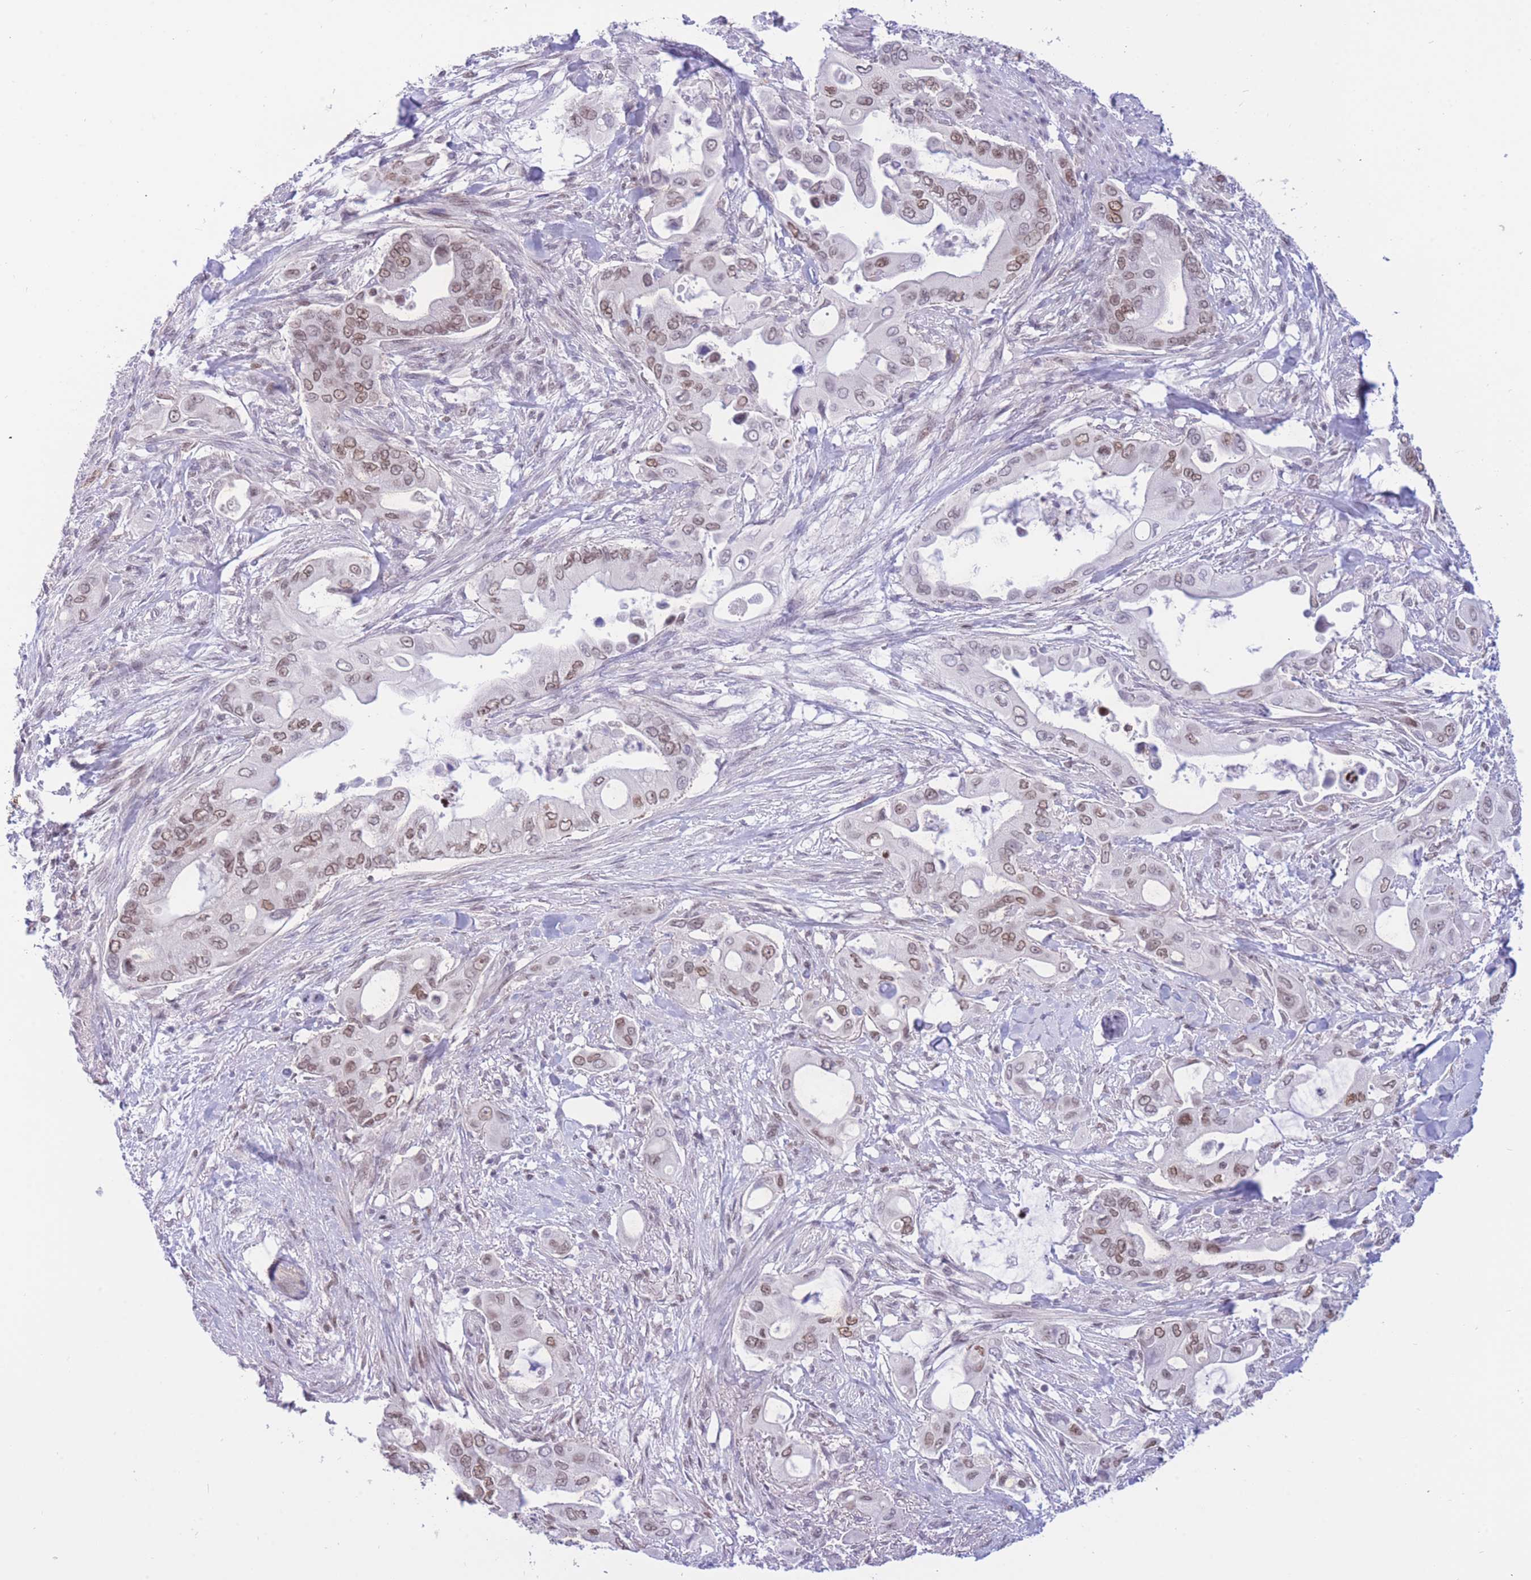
{"staining": {"intensity": "weak", "quantity": "25%-75%", "location": "nuclear"}, "tissue": "pancreatic cancer", "cell_type": "Tumor cells", "image_type": "cancer", "snomed": [{"axis": "morphology", "description": "Adenocarcinoma, NOS"}, {"axis": "topography", "description": "Pancreas"}], "caption": "The histopathology image displays a brown stain indicating the presence of a protein in the nuclear of tumor cells in pancreatic cancer (adenocarcinoma).", "gene": "HMGN1", "patient": {"sex": "male", "age": 57}}